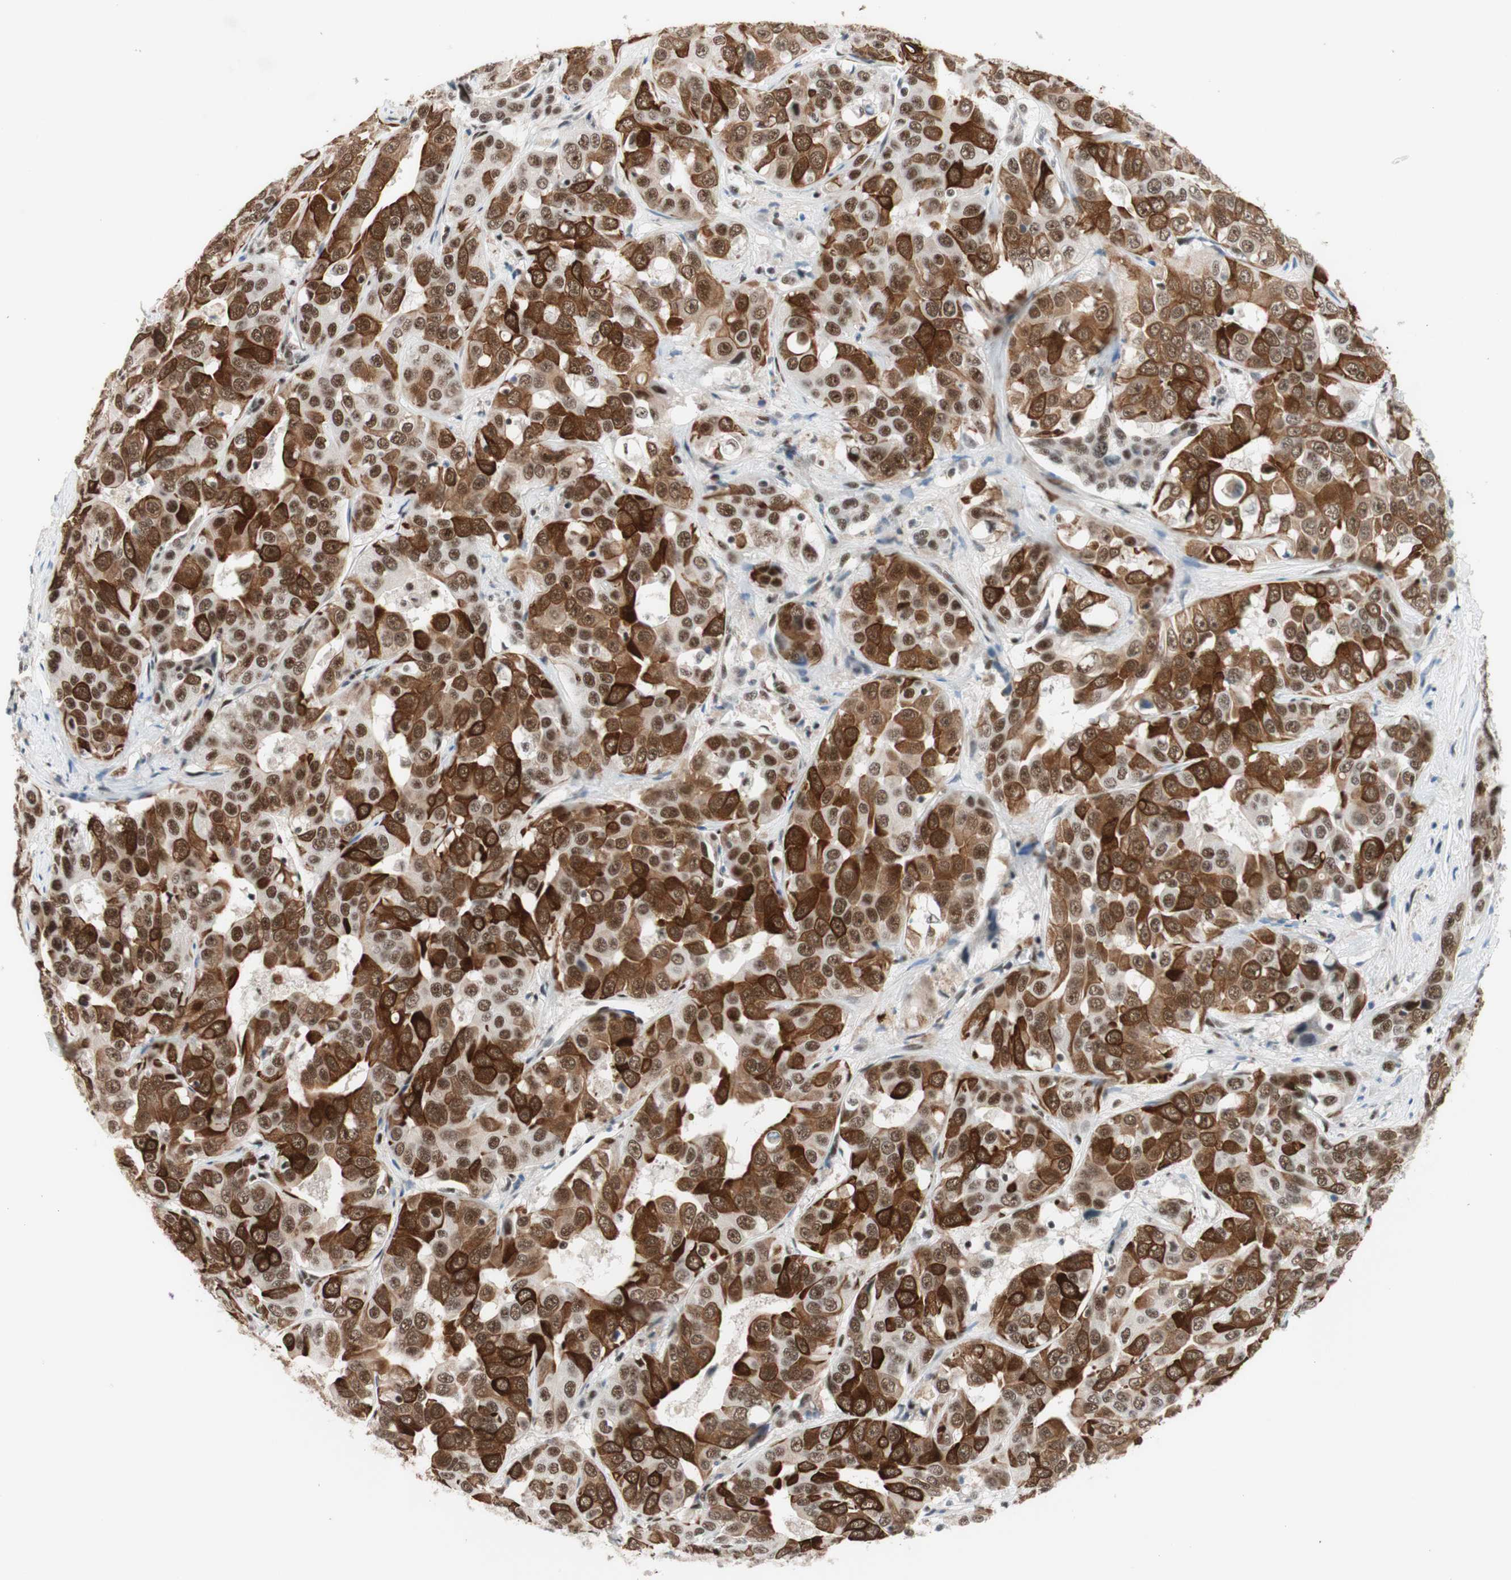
{"staining": {"intensity": "strong", "quantity": ">75%", "location": "cytoplasmic/membranous,nuclear"}, "tissue": "liver cancer", "cell_type": "Tumor cells", "image_type": "cancer", "snomed": [{"axis": "morphology", "description": "Cholangiocarcinoma"}, {"axis": "topography", "description": "Liver"}], "caption": "High-power microscopy captured an immunohistochemistry image of liver cancer, revealing strong cytoplasmic/membranous and nuclear staining in approximately >75% of tumor cells. The staining was performed using DAB to visualize the protein expression in brown, while the nuclei were stained in blue with hematoxylin (Magnification: 20x).", "gene": "PRPF19", "patient": {"sex": "female", "age": 52}}